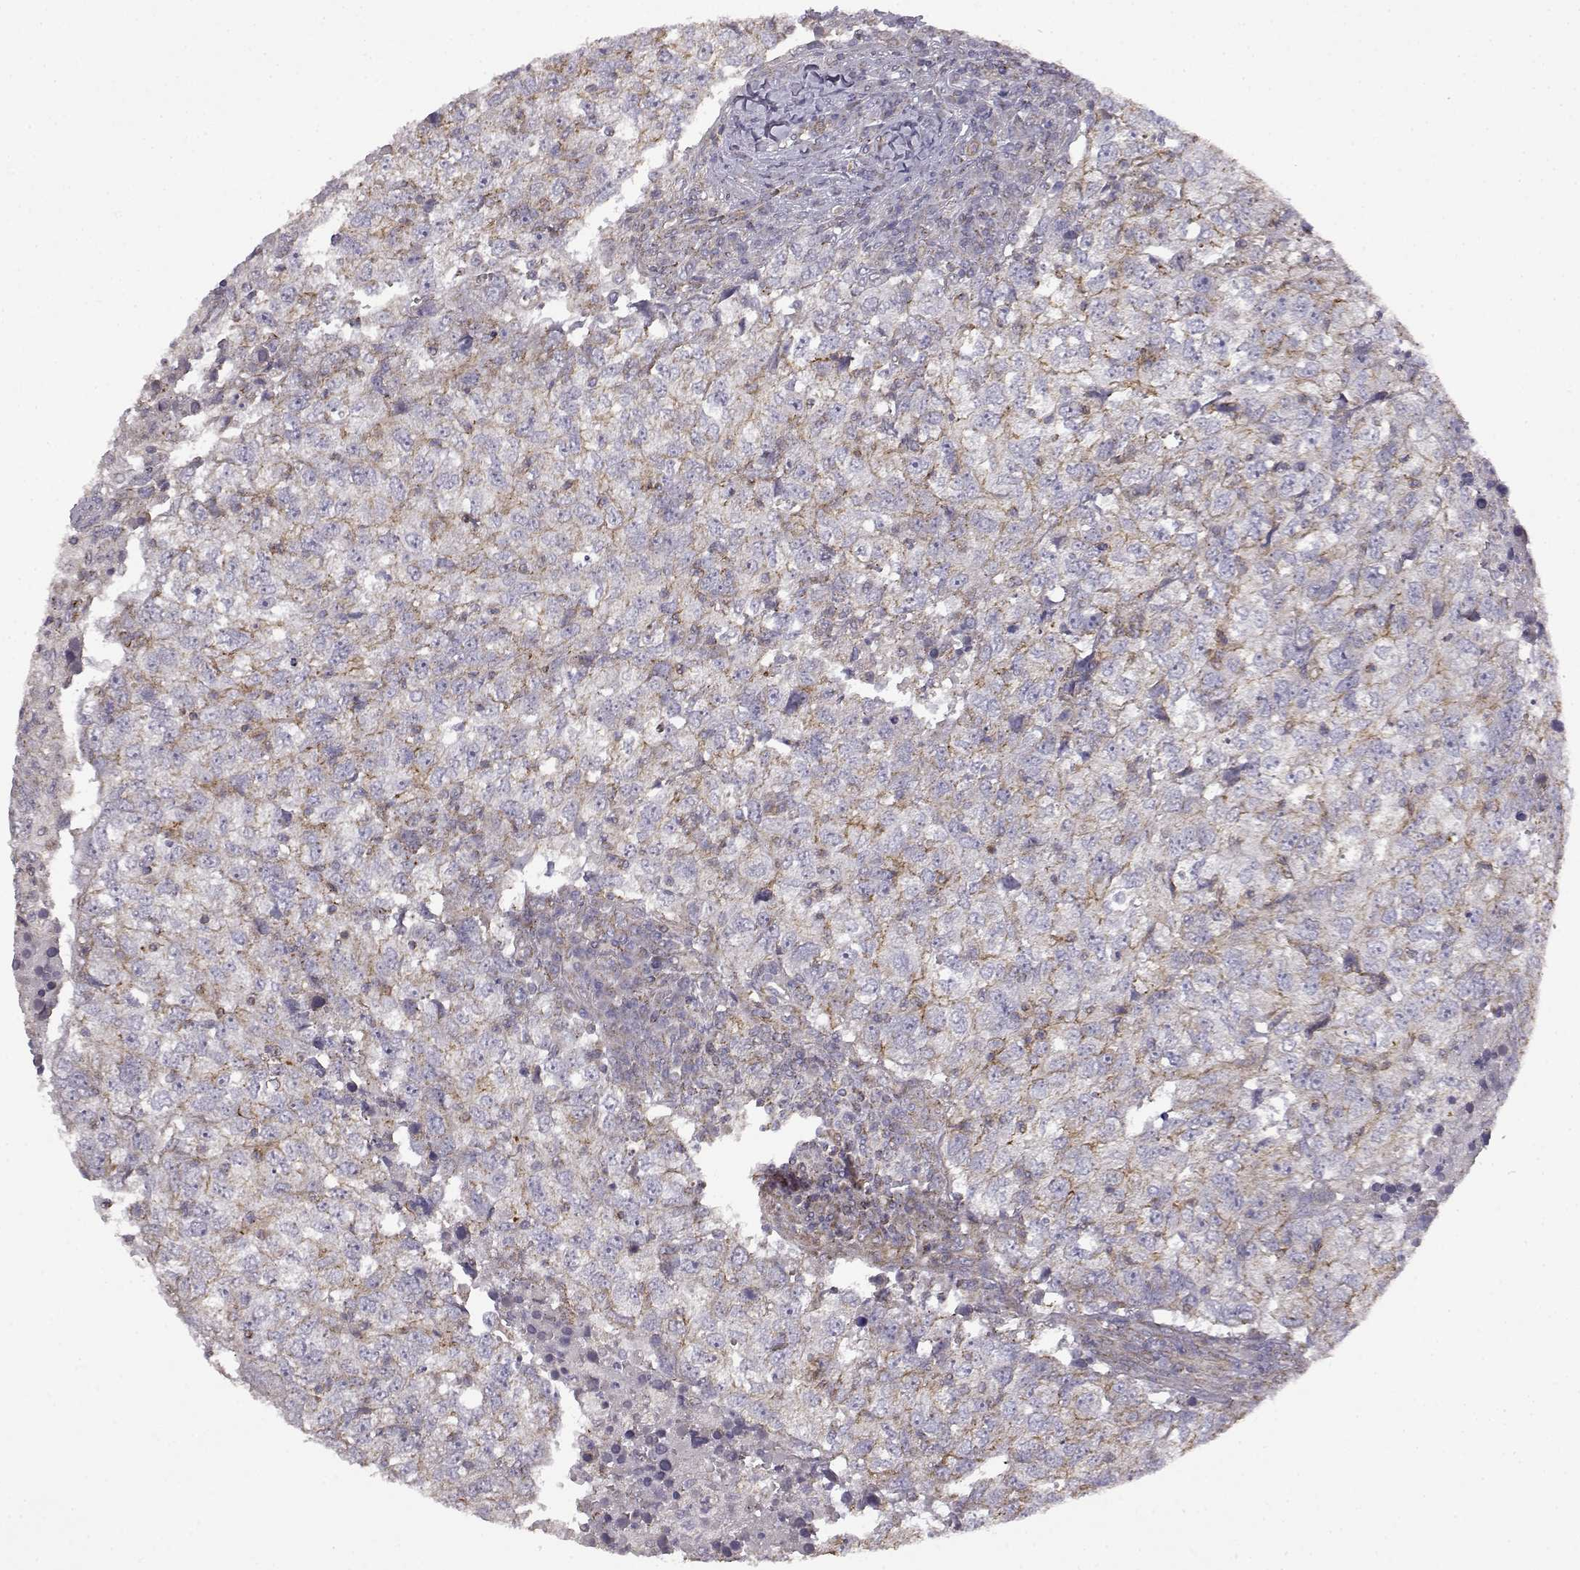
{"staining": {"intensity": "weak", "quantity": "<25%", "location": "cytoplasmic/membranous"}, "tissue": "breast cancer", "cell_type": "Tumor cells", "image_type": "cancer", "snomed": [{"axis": "morphology", "description": "Duct carcinoma"}, {"axis": "topography", "description": "Breast"}], "caption": "Immunohistochemistry (IHC) micrograph of human breast intraductal carcinoma stained for a protein (brown), which displays no staining in tumor cells.", "gene": "DDC", "patient": {"sex": "female", "age": 30}}